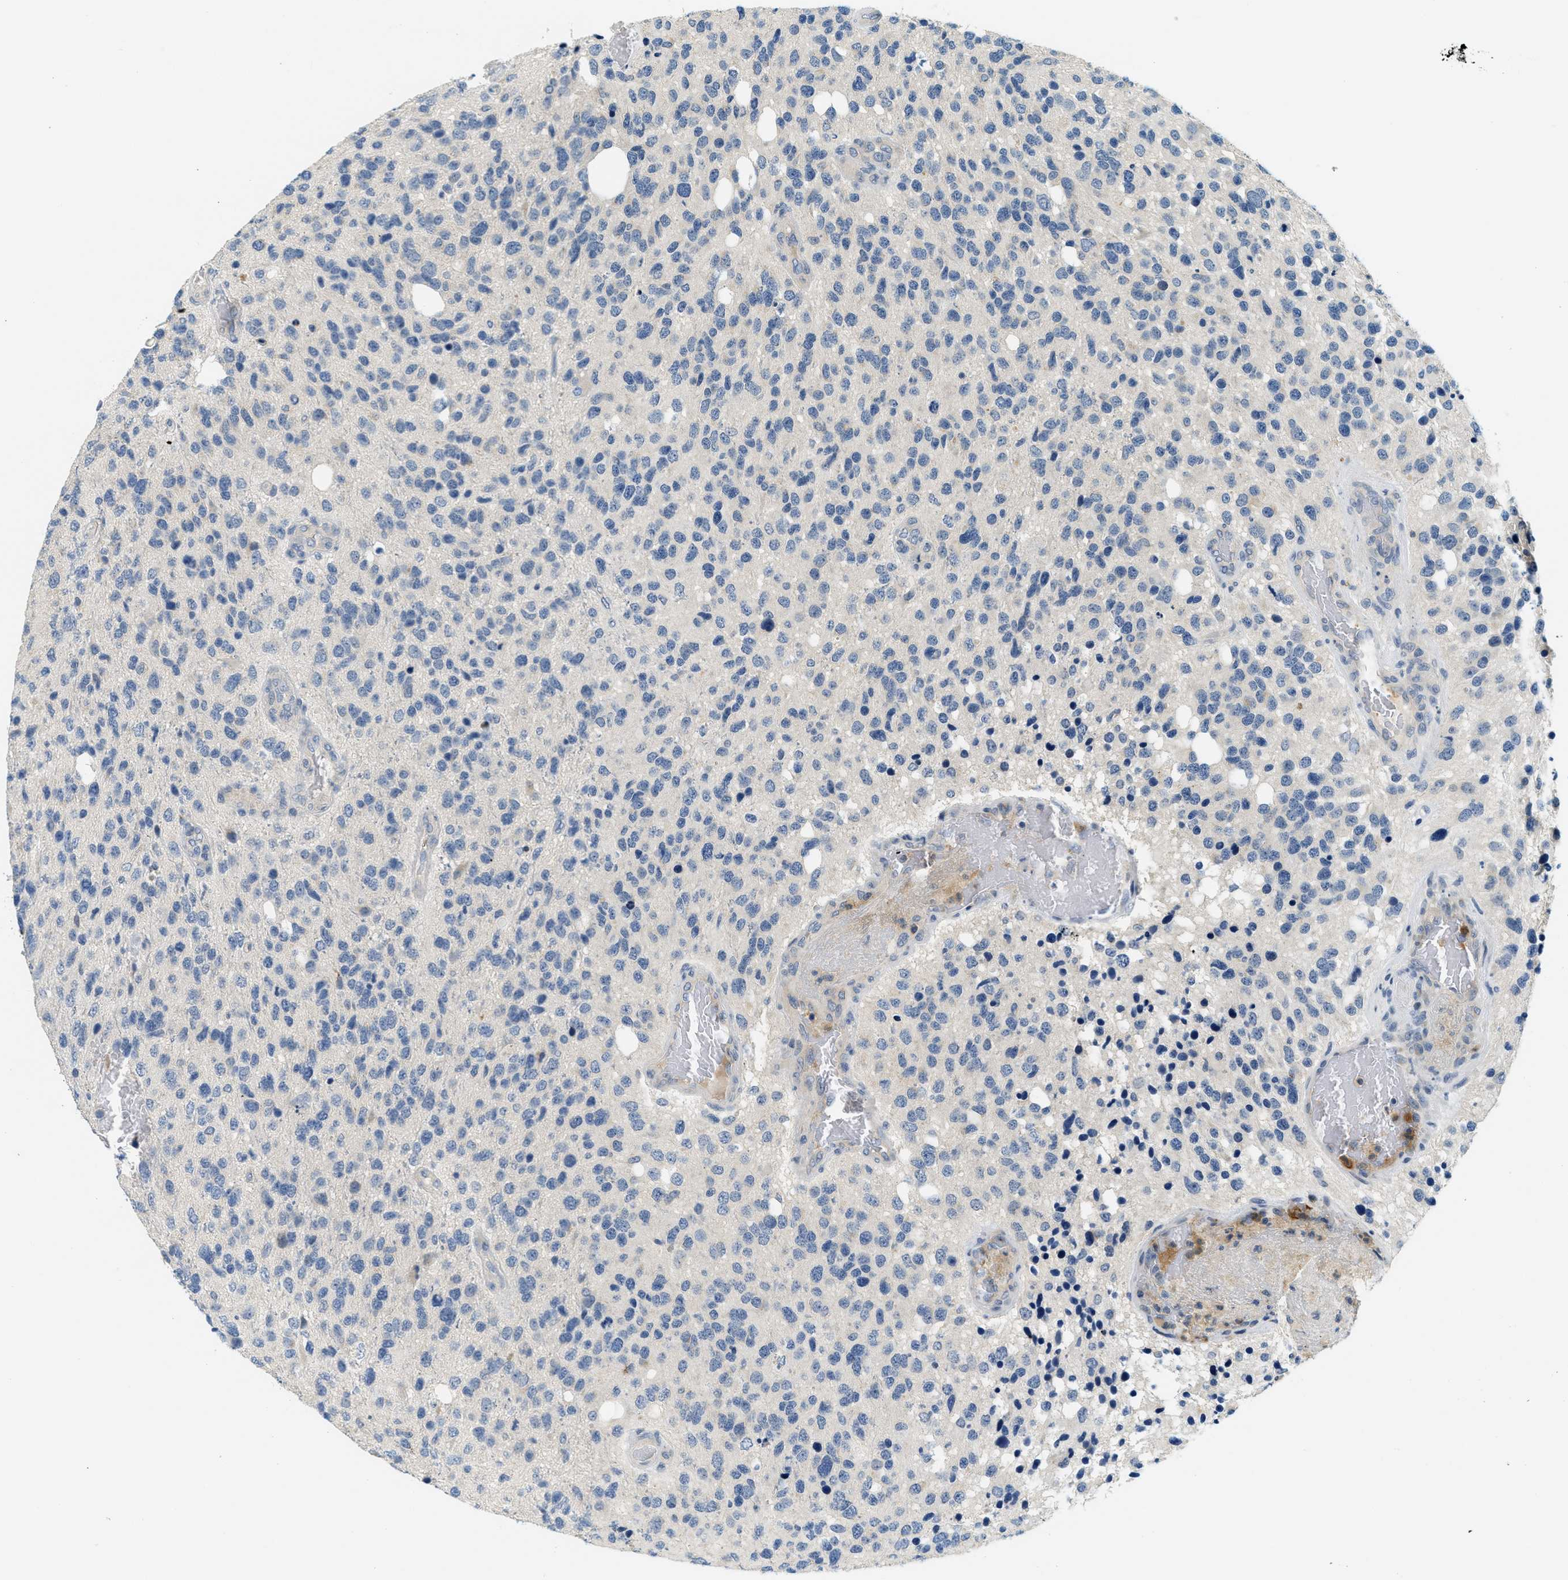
{"staining": {"intensity": "negative", "quantity": "none", "location": "none"}, "tissue": "glioma", "cell_type": "Tumor cells", "image_type": "cancer", "snomed": [{"axis": "morphology", "description": "Glioma, malignant, High grade"}, {"axis": "topography", "description": "Brain"}], "caption": "This histopathology image is of glioma stained with immunohistochemistry to label a protein in brown with the nuclei are counter-stained blue. There is no staining in tumor cells. (IHC, brightfield microscopy, high magnification).", "gene": "RASGRP2", "patient": {"sex": "female", "age": 58}}